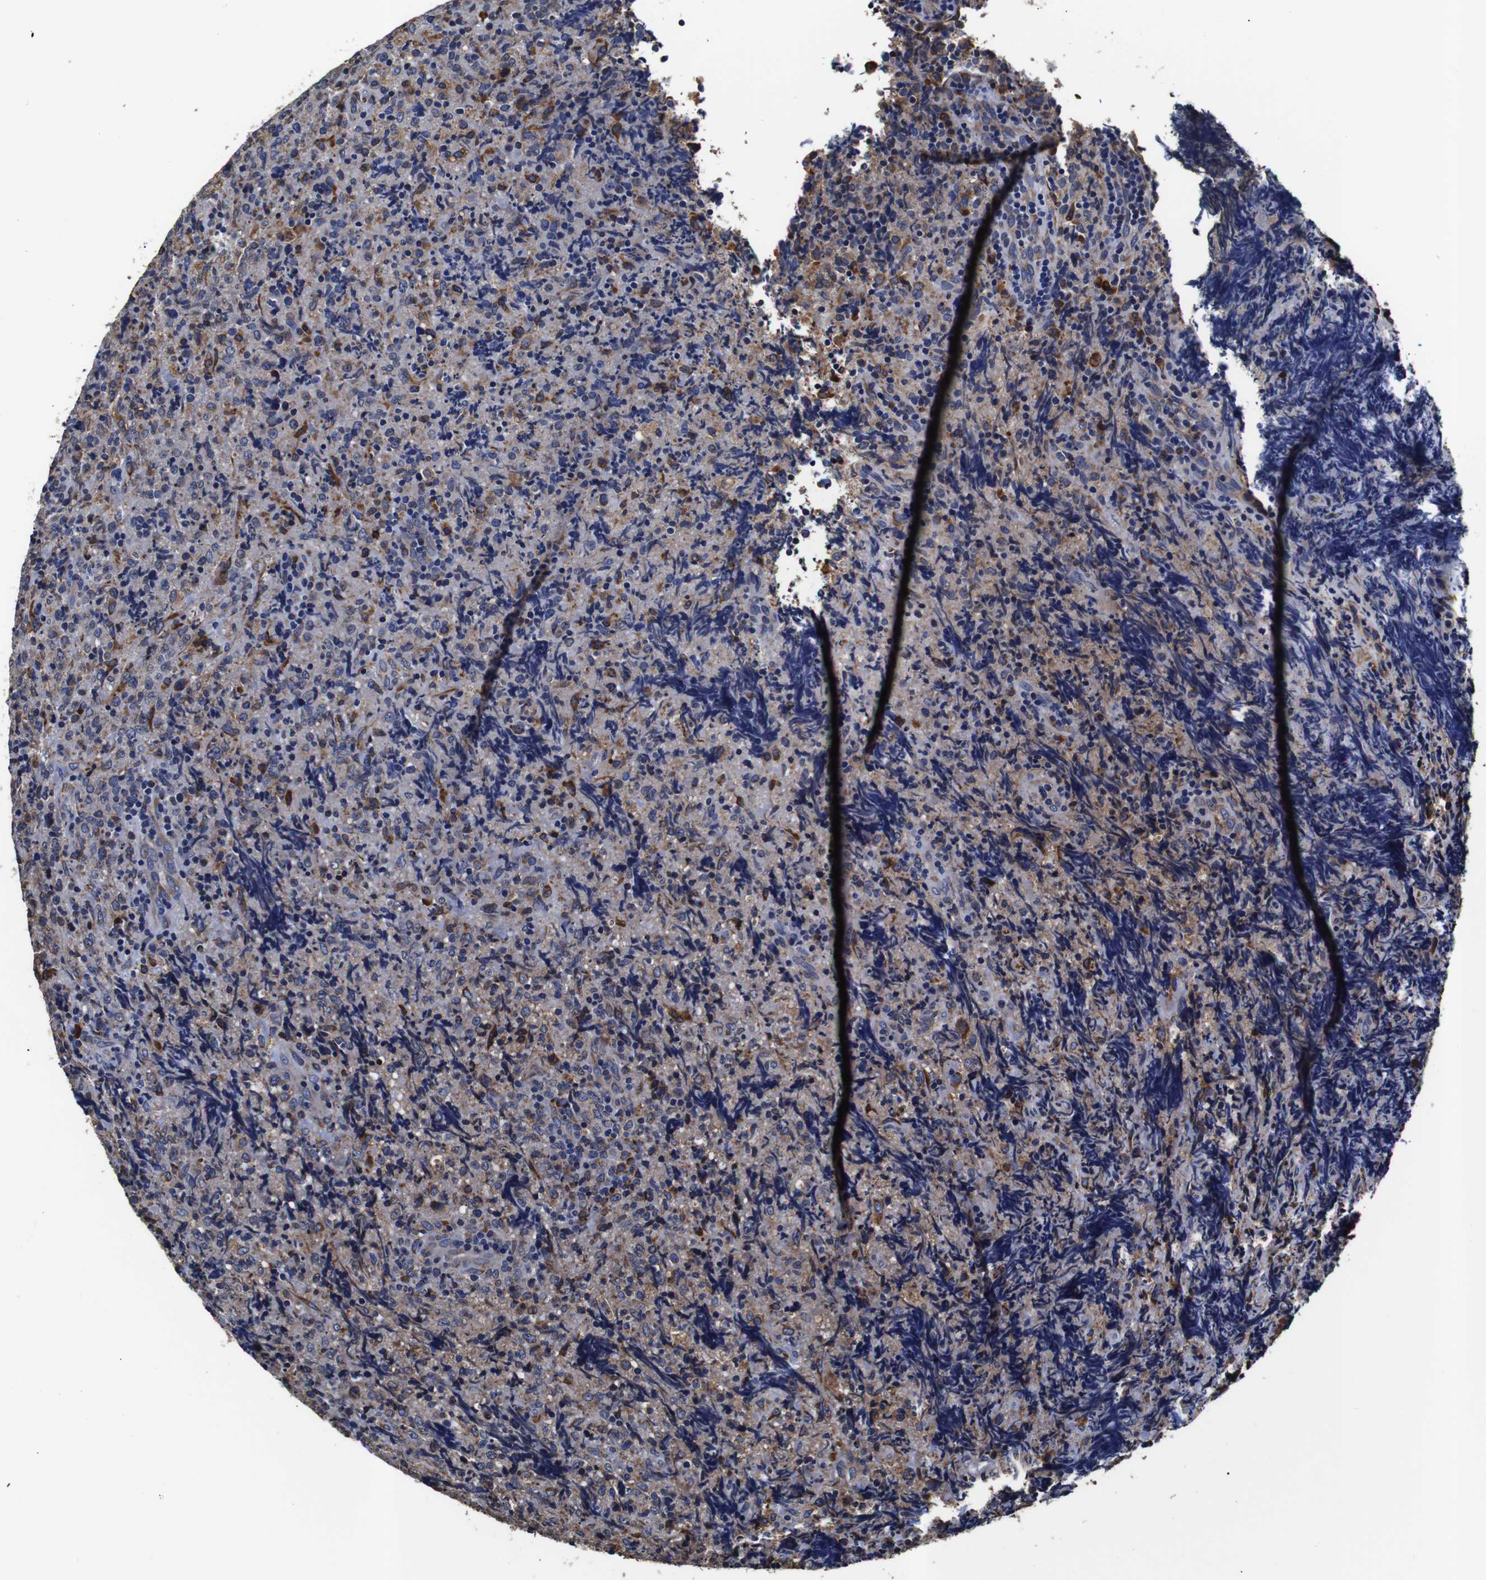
{"staining": {"intensity": "weak", "quantity": "25%-75%", "location": "cytoplasmic/membranous"}, "tissue": "lymphoma", "cell_type": "Tumor cells", "image_type": "cancer", "snomed": [{"axis": "morphology", "description": "Malignant lymphoma, non-Hodgkin's type, High grade"}, {"axis": "topography", "description": "Tonsil"}], "caption": "Weak cytoplasmic/membranous expression is present in about 25%-75% of tumor cells in lymphoma. The protein is shown in brown color, while the nuclei are stained blue.", "gene": "PPIB", "patient": {"sex": "female", "age": 36}}